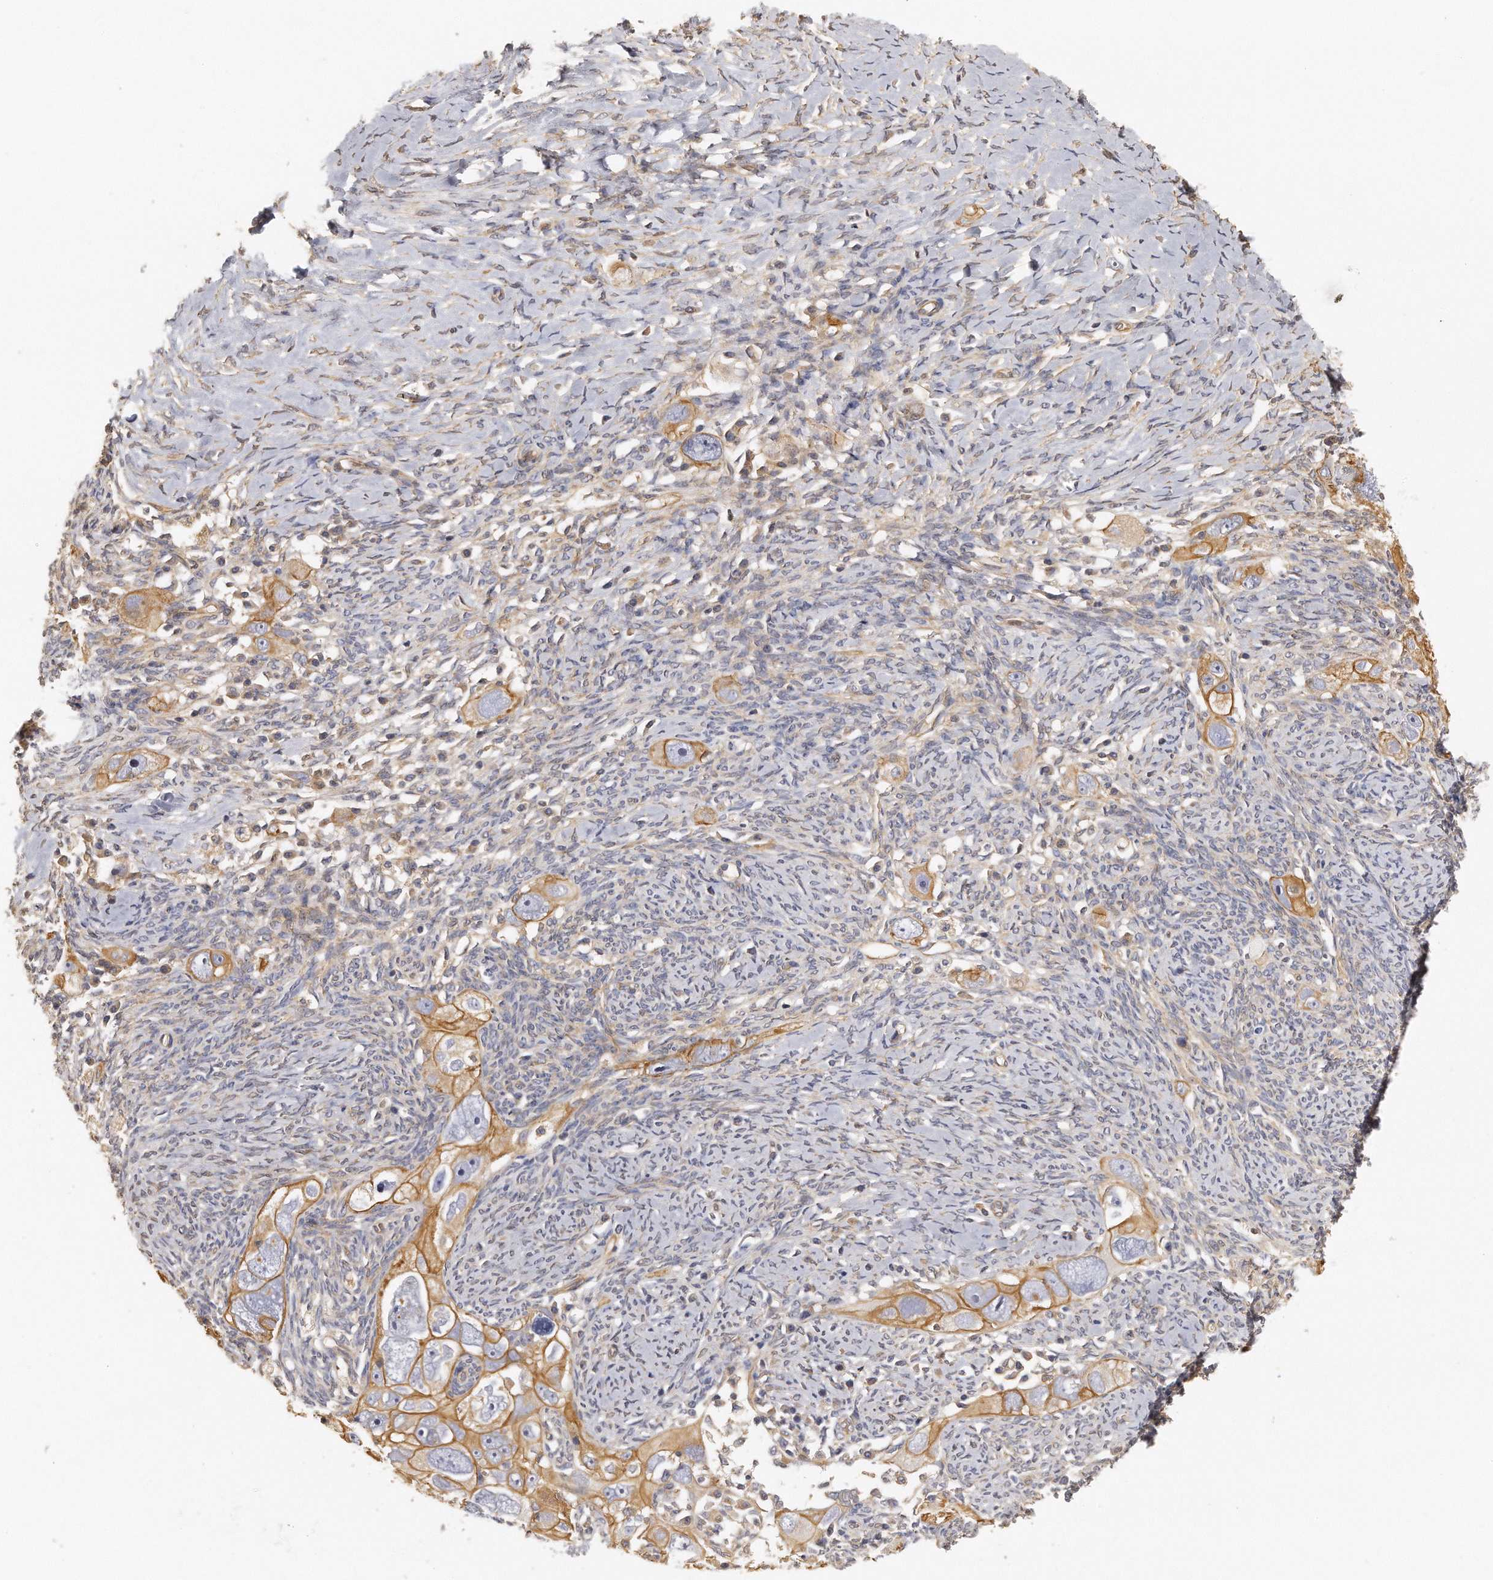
{"staining": {"intensity": "moderate", "quantity": ">75%", "location": "cytoplasmic/membranous"}, "tissue": "ovarian cancer", "cell_type": "Tumor cells", "image_type": "cancer", "snomed": [{"axis": "morphology", "description": "Normal tissue, NOS"}, {"axis": "morphology", "description": "Cystadenocarcinoma, serous, NOS"}, {"axis": "topography", "description": "Ovary"}], "caption": "Ovarian cancer was stained to show a protein in brown. There is medium levels of moderate cytoplasmic/membranous positivity in about >75% of tumor cells. The protein of interest is shown in brown color, while the nuclei are stained blue.", "gene": "CHST7", "patient": {"sex": "female", "age": 62}}